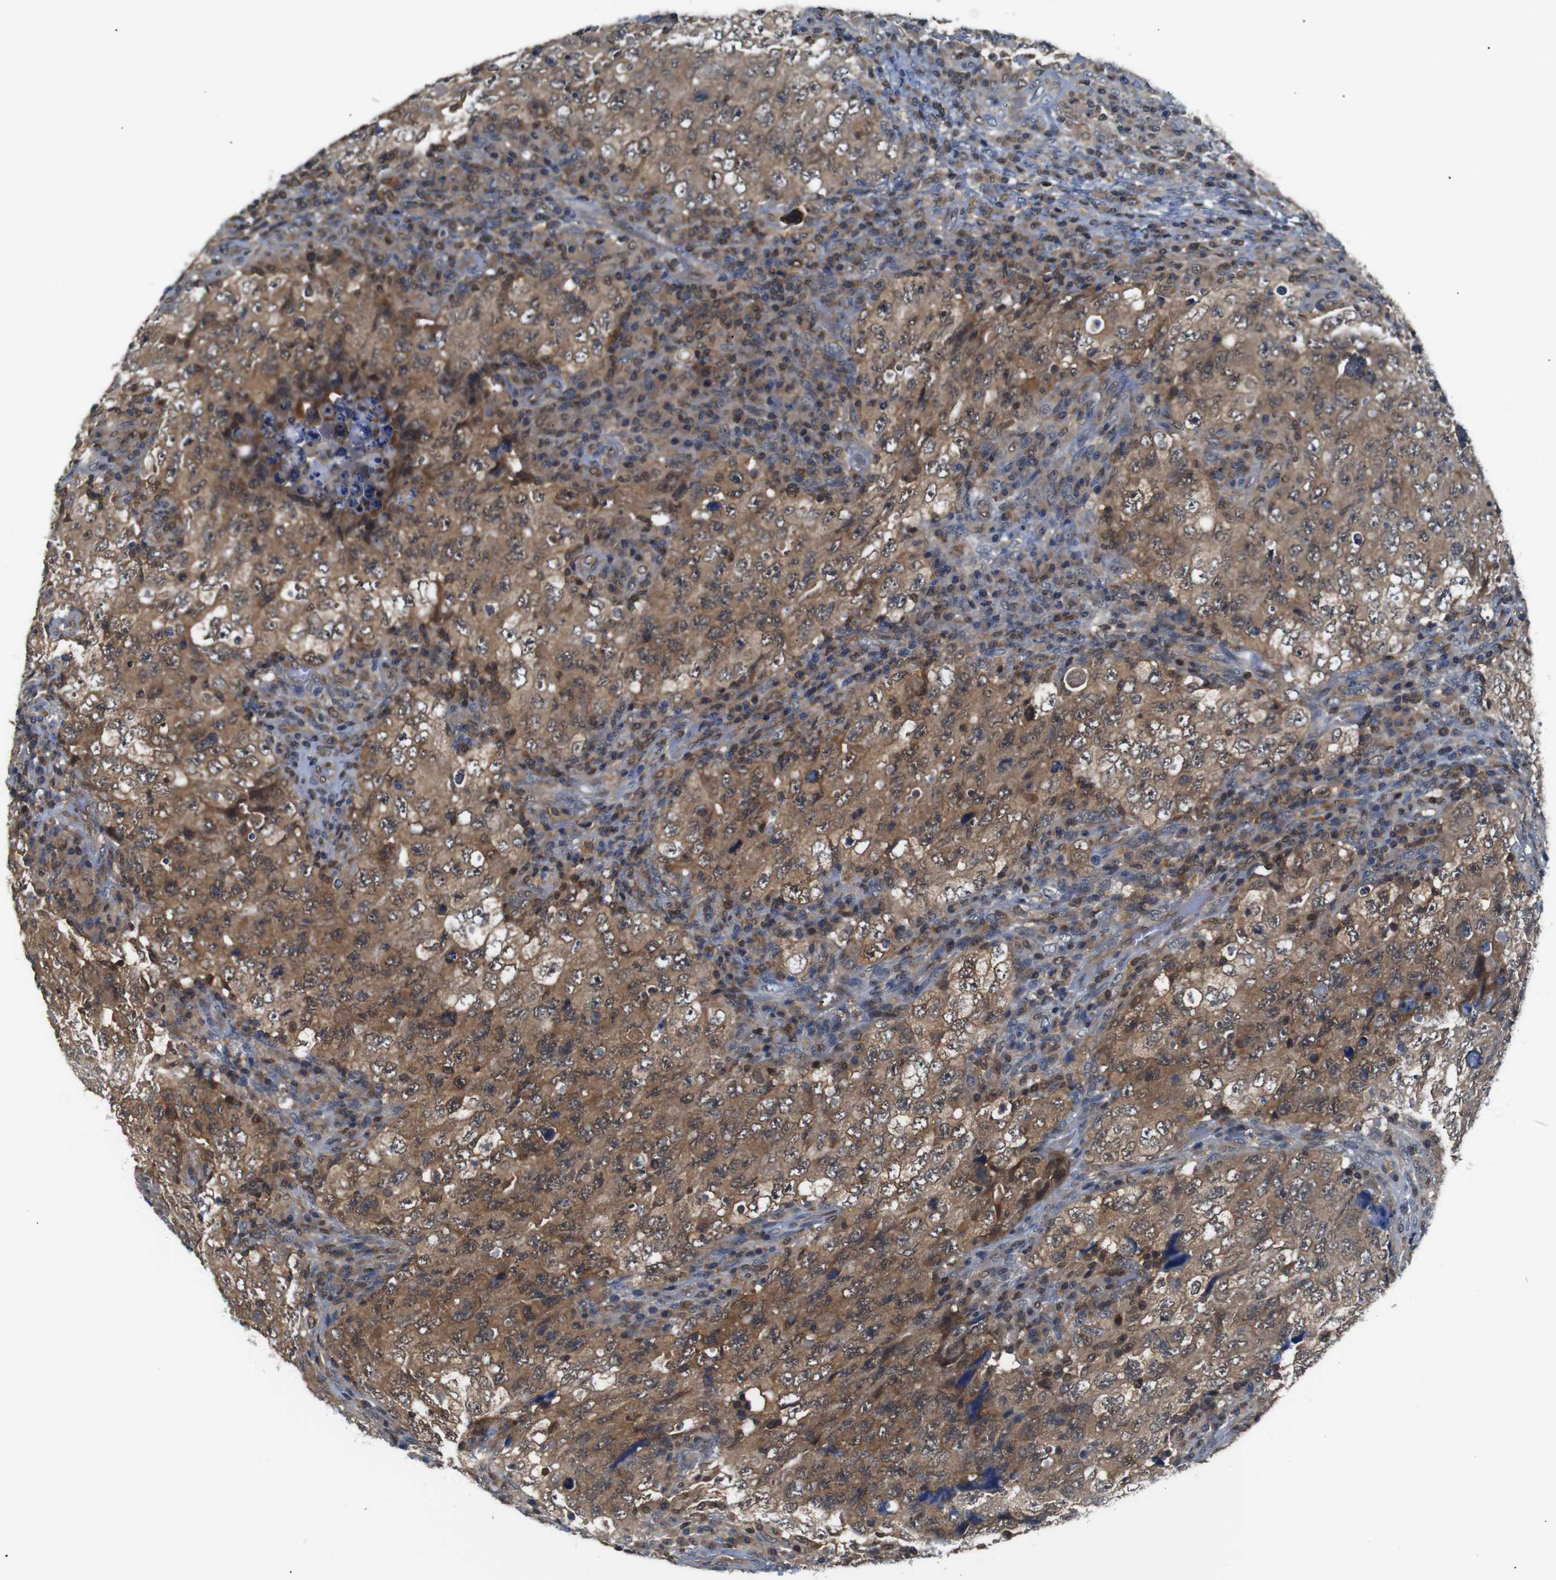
{"staining": {"intensity": "moderate", "quantity": ">75%", "location": "cytoplasmic/membranous"}, "tissue": "testis cancer", "cell_type": "Tumor cells", "image_type": "cancer", "snomed": [{"axis": "morphology", "description": "Carcinoma, Embryonal, NOS"}, {"axis": "topography", "description": "Testis"}], "caption": "Immunohistochemical staining of testis cancer (embryonal carcinoma) reveals medium levels of moderate cytoplasmic/membranous staining in about >75% of tumor cells.", "gene": "UBXN1", "patient": {"sex": "male", "age": 26}}